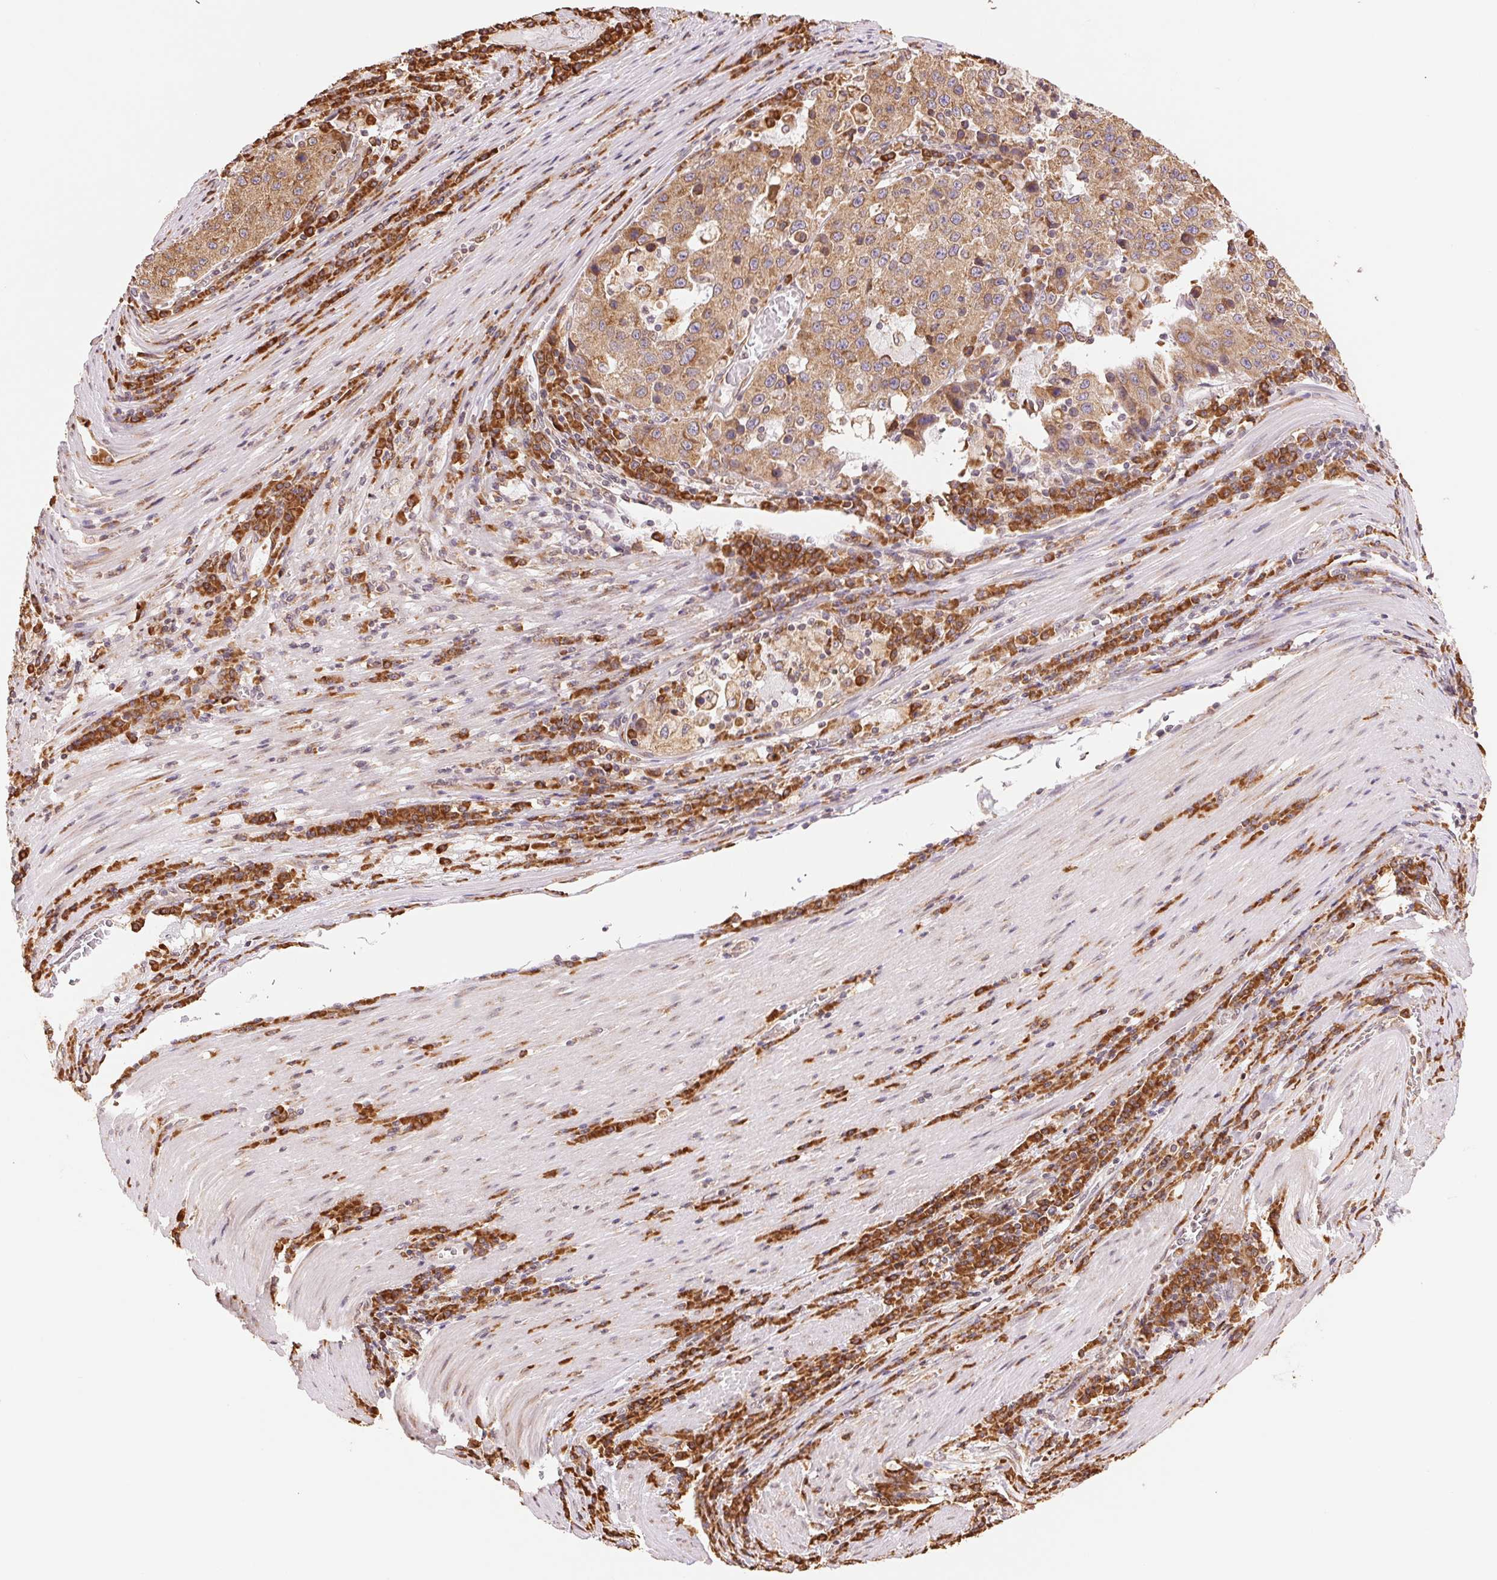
{"staining": {"intensity": "moderate", "quantity": ">75%", "location": "cytoplasmic/membranous"}, "tissue": "stomach cancer", "cell_type": "Tumor cells", "image_type": "cancer", "snomed": [{"axis": "morphology", "description": "Adenocarcinoma, NOS"}, {"axis": "topography", "description": "Stomach"}], "caption": "Moderate cytoplasmic/membranous protein positivity is present in approximately >75% of tumor cells in stomach adenocarcinoma.", "gene": "RPN1", "patient": {"sex": "male", "age": 71}}